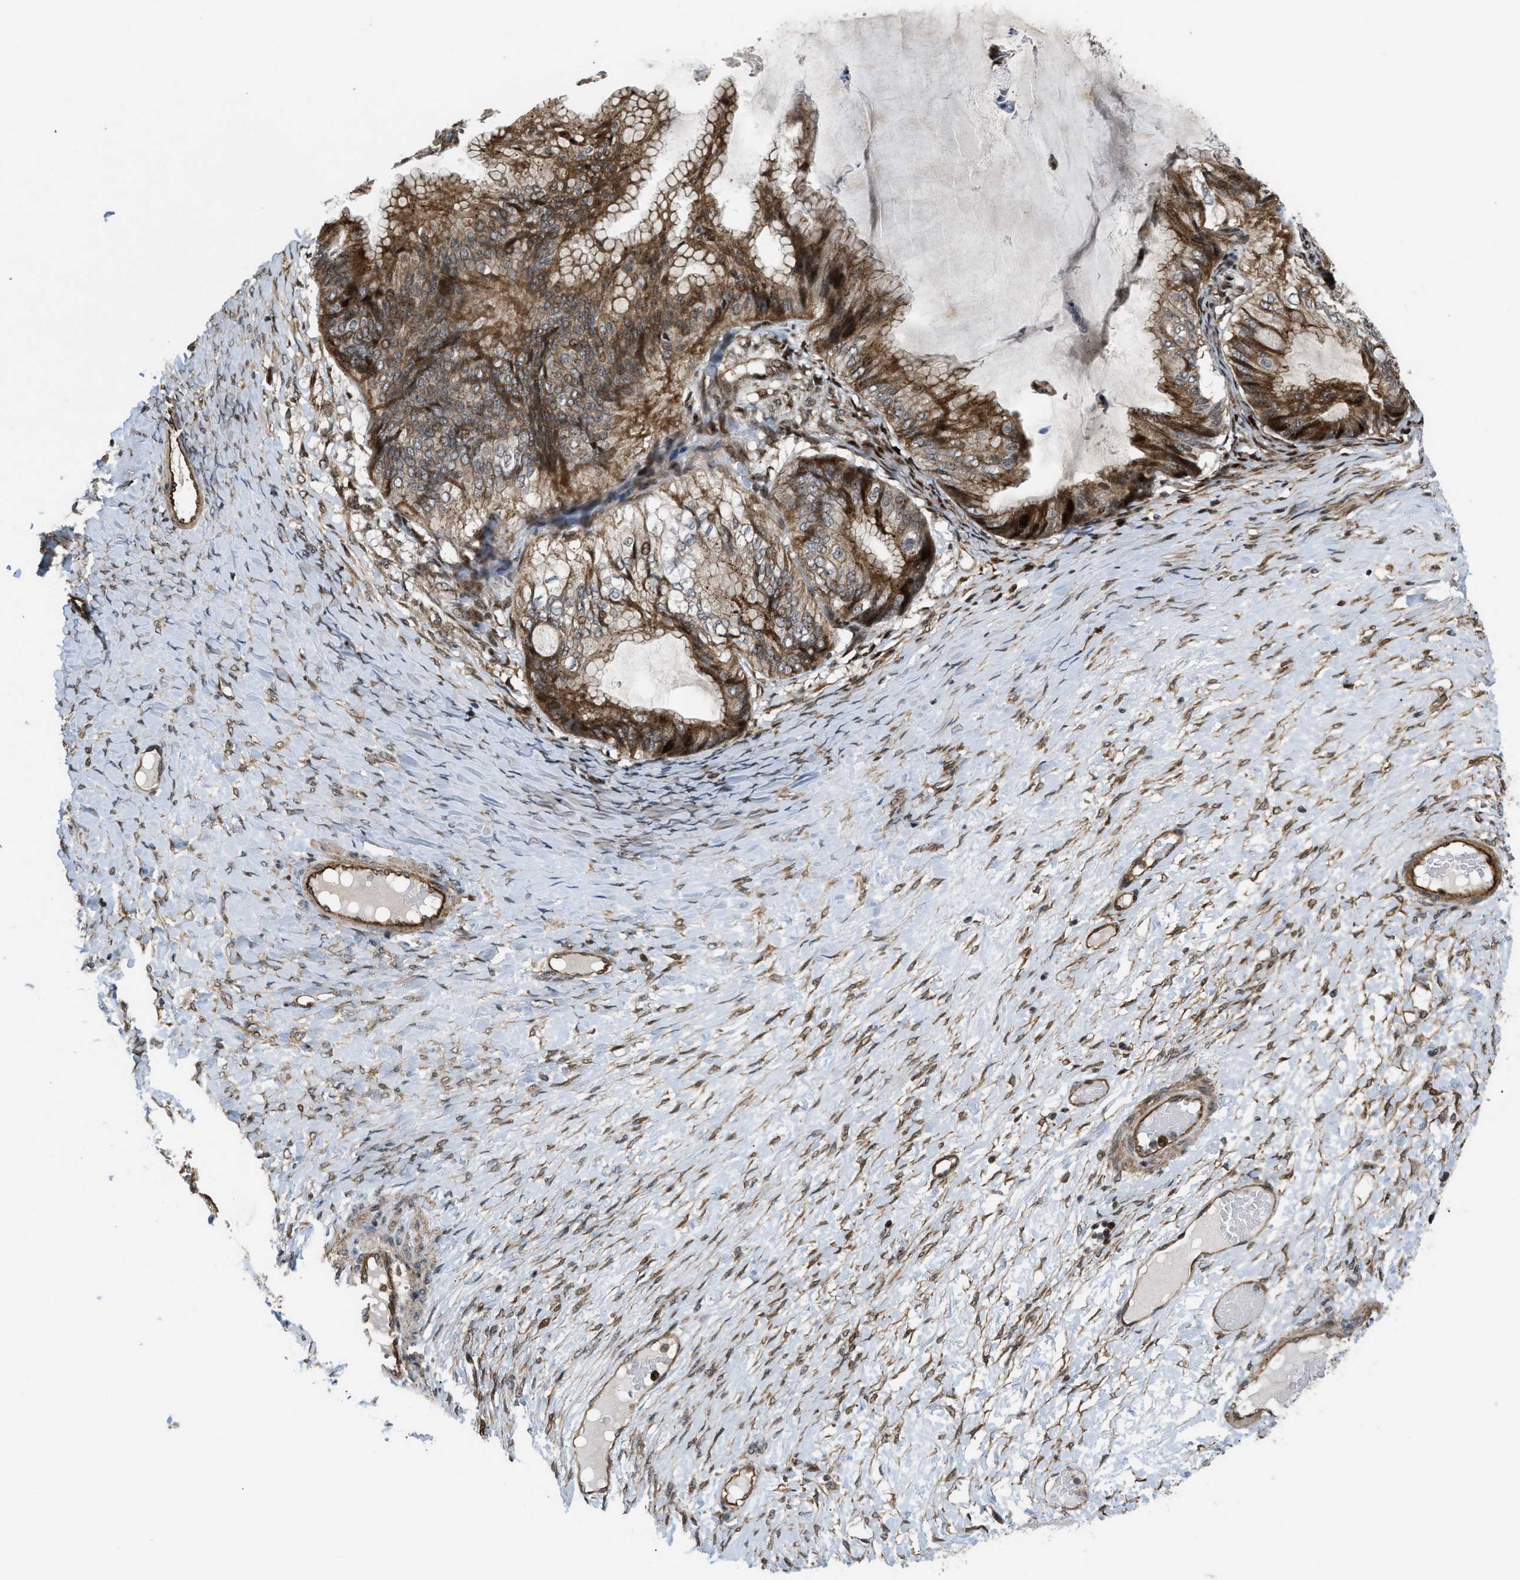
{"staining": {"intensity": "strong", "quantity": ">75%", "location": "cytoplasmic/membranous,nuclear"}, "tissue": "ovarian cancer", "cell_type": "Tumor cells", "image_type": "cancer", "snomed": [{"axis": "morphology", "description": "Cystadenocarcinoma, mucinous, NOS"}, {"axis": "topography", "description": "Ovary"}], "caption": "Immunohistochemical staining of human mucinous cystadenocarcinoma (ovarian) demonstrates high levels of strong cytoplasmic/membranous and nuclear protein positivity in approximately >75% of tumor cells. (IHC, brightfield microscopy, high magnification).", "gene": "LTA4H", "patient": {"sex": "female", "age": 61}}